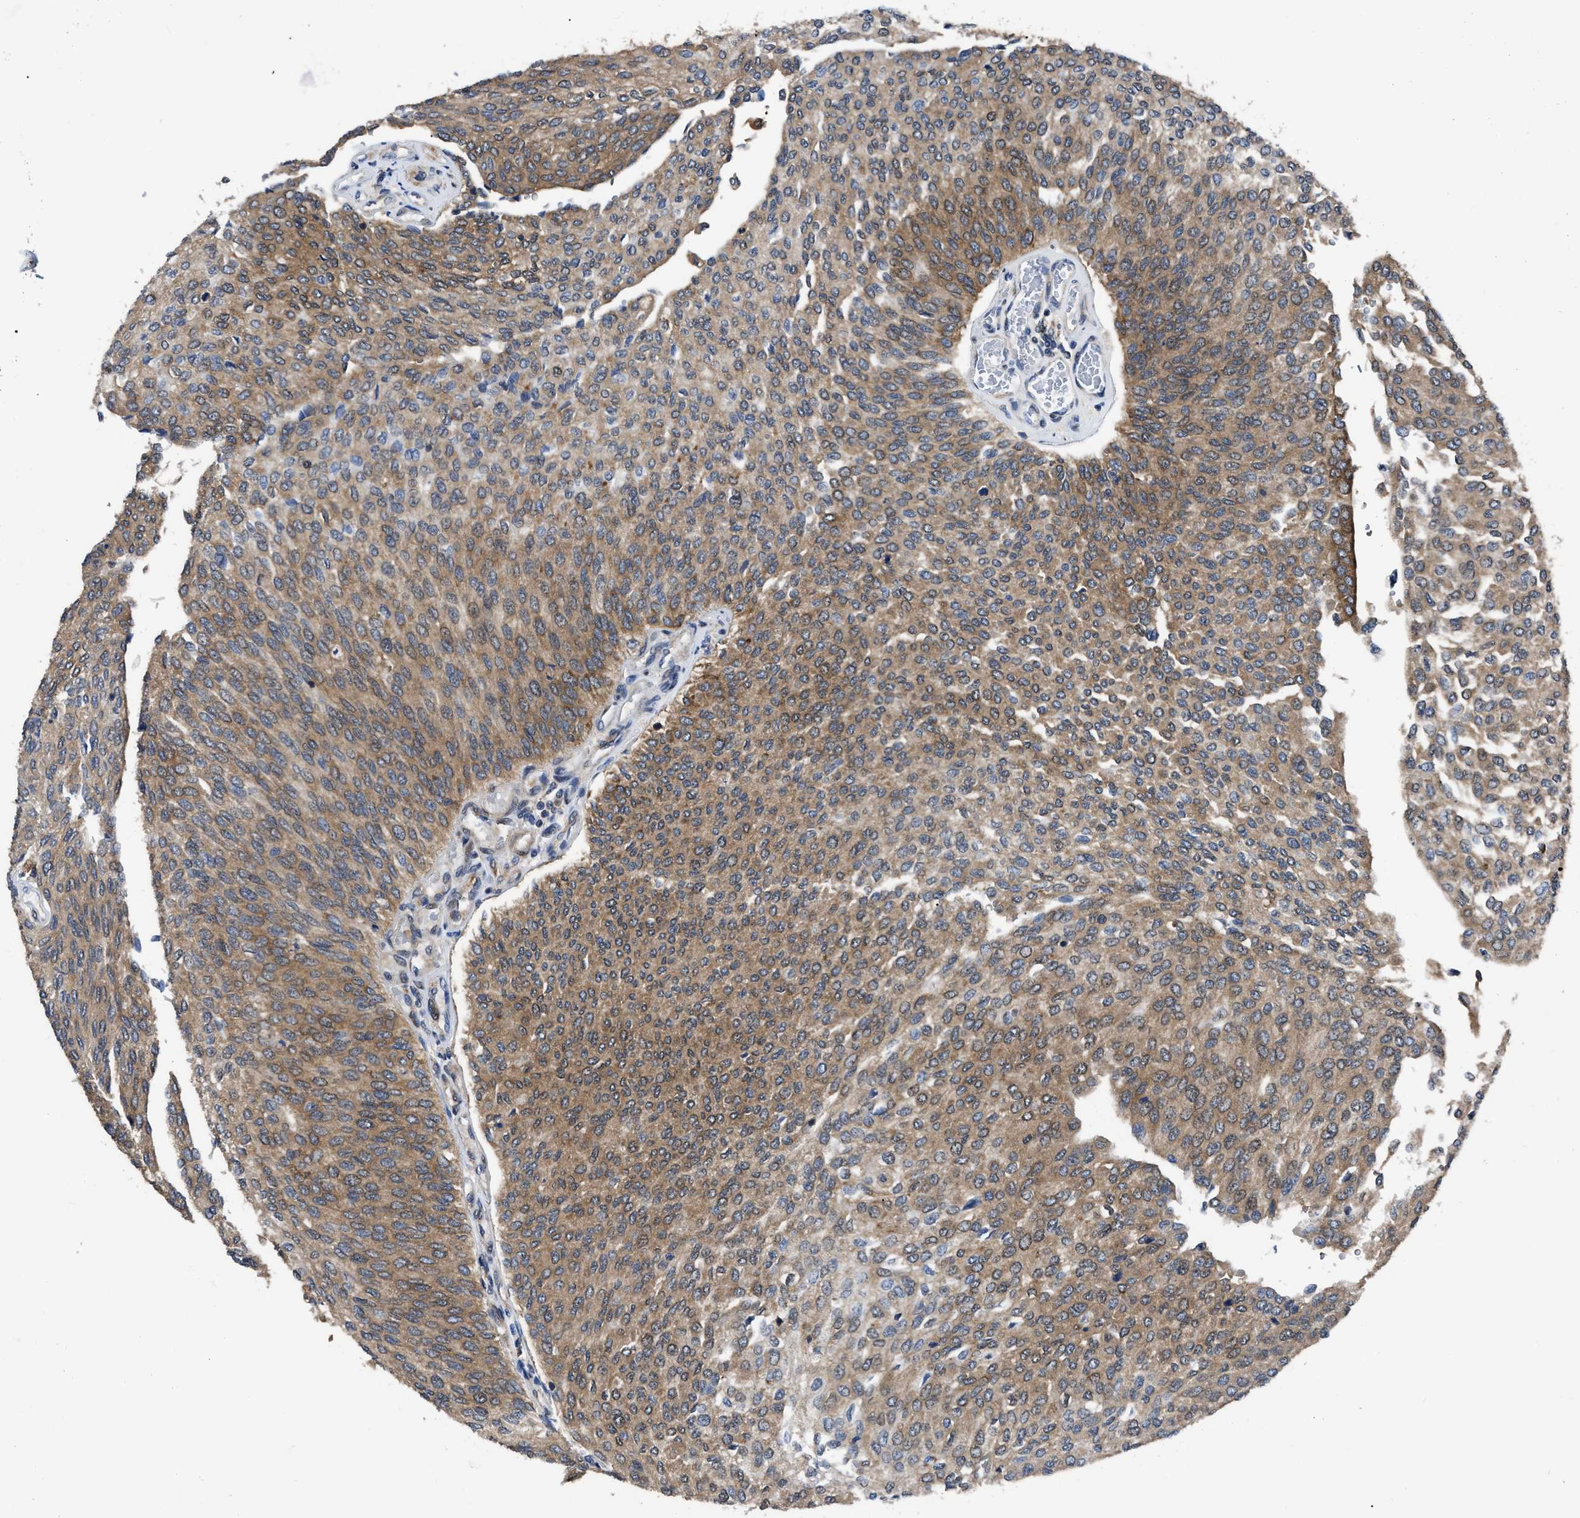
{"staining": {"intensity": "moderate", "quantity": ">75%", "location": "cytoplasmic/membranous"}, "tissue": "urothelial cancer", "cell_type": "Tumor cells", "image_type": "cancer", "snomed": [{"axis": "morphology", "description": "Urothelial carcinoma, Low grade"}, {"axis": "topography", "description": "Urinary bladder"}], "caption": "Moderate cytoplasmic/membranous protein staining is identified in approximately >75% of tumor cells in urothelial carcinoma (low-grade).", "gene": "GET4", "patient": {"sex": "female", "age": 79}}